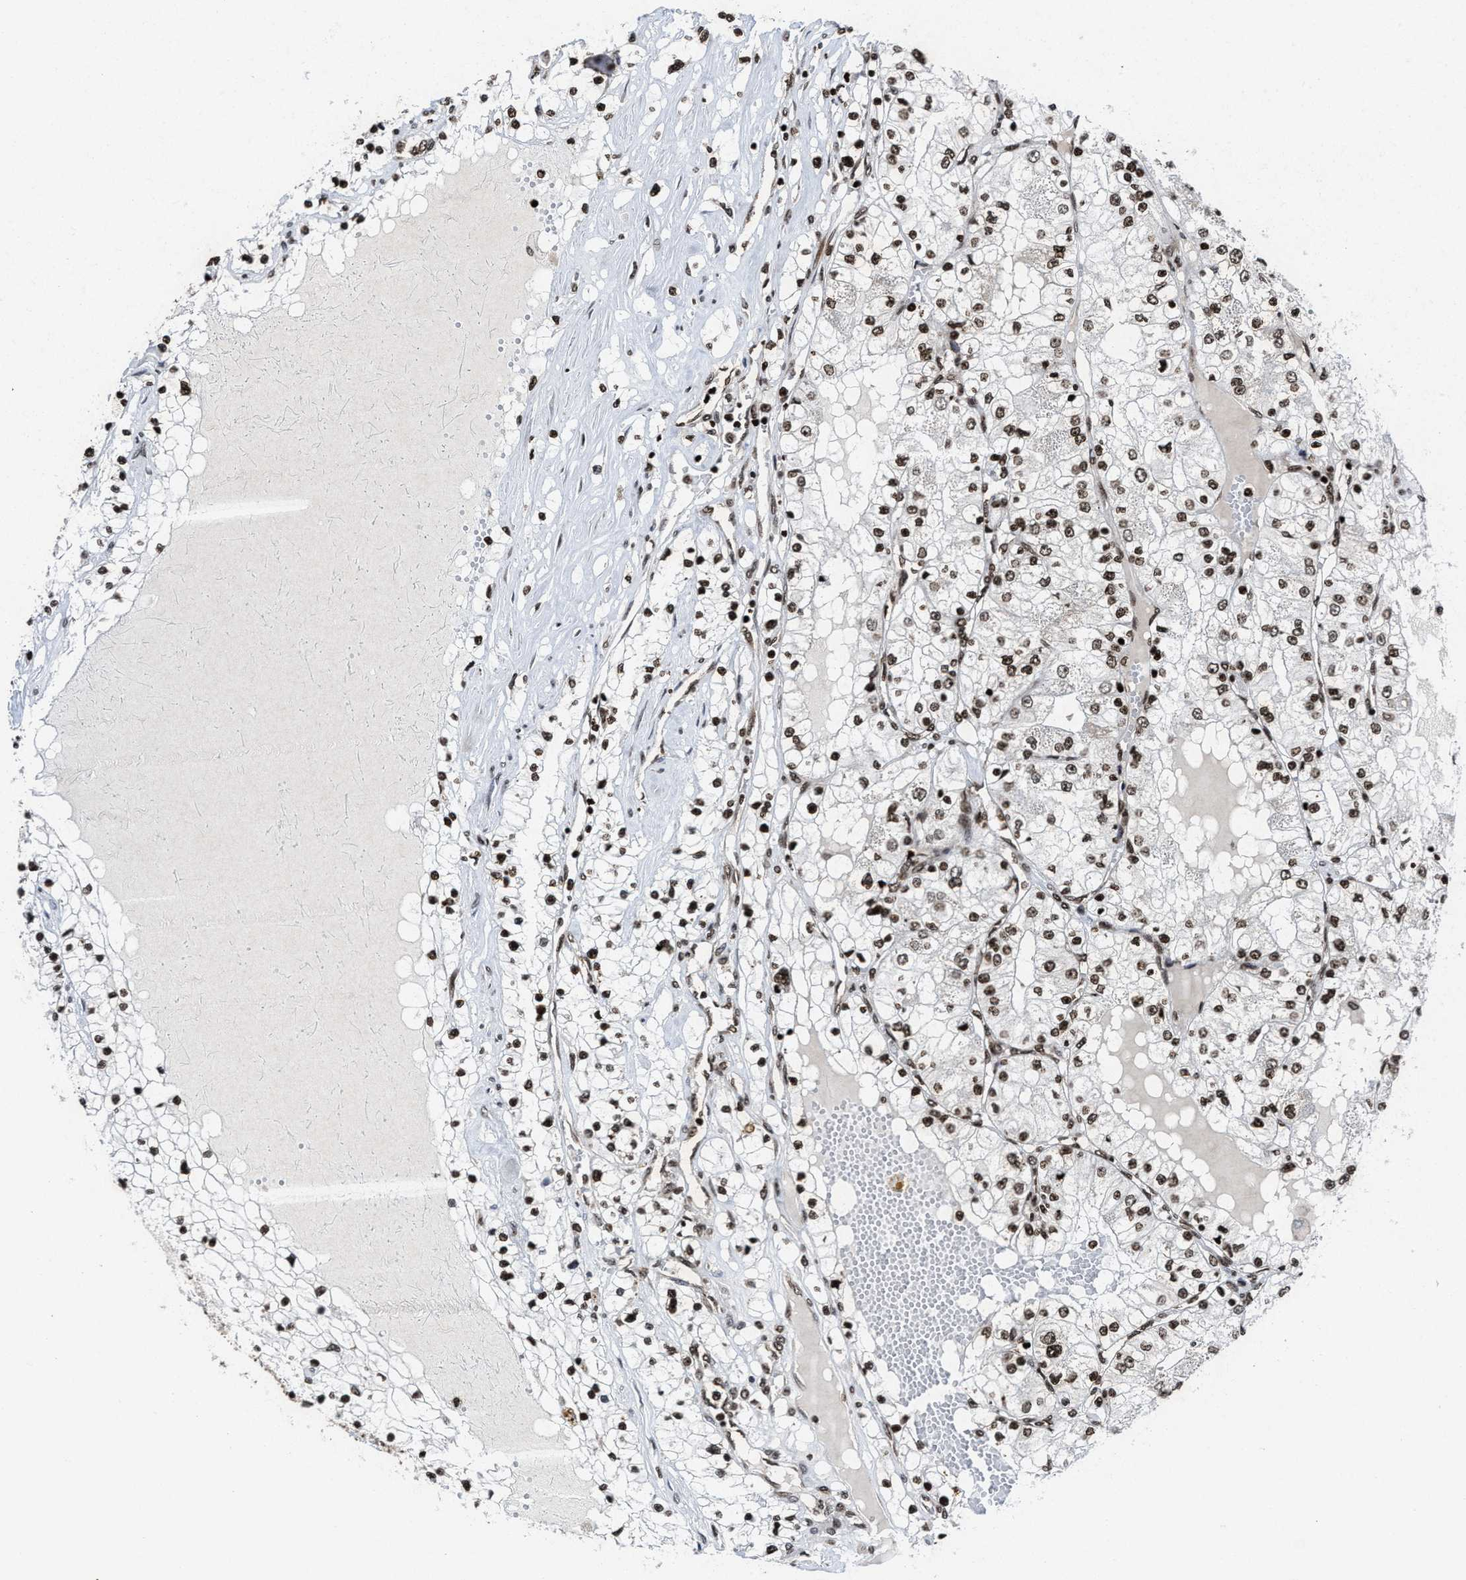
{"staining": {"intensity": "strong", "quantity": ">75%", "location": "nuclear"}, "tissue": "renal cancer", "cell_type": "Tumor cells", "image_type": "cancer", "snomed": [{"axis": "morphology", "description": "Adenocarcinoma, NOS"}, {"axis": "topography", "description": "Kidney"}], "caption": "This photomicrograph displays immunohistochemistry (IHC) staining of renal cancer (adenocarcinoma), with high strong nuclear staining in about >75% of tumor cells.", "gene": "ALYREF", "patient": {"sex": "male", "age": 68}}